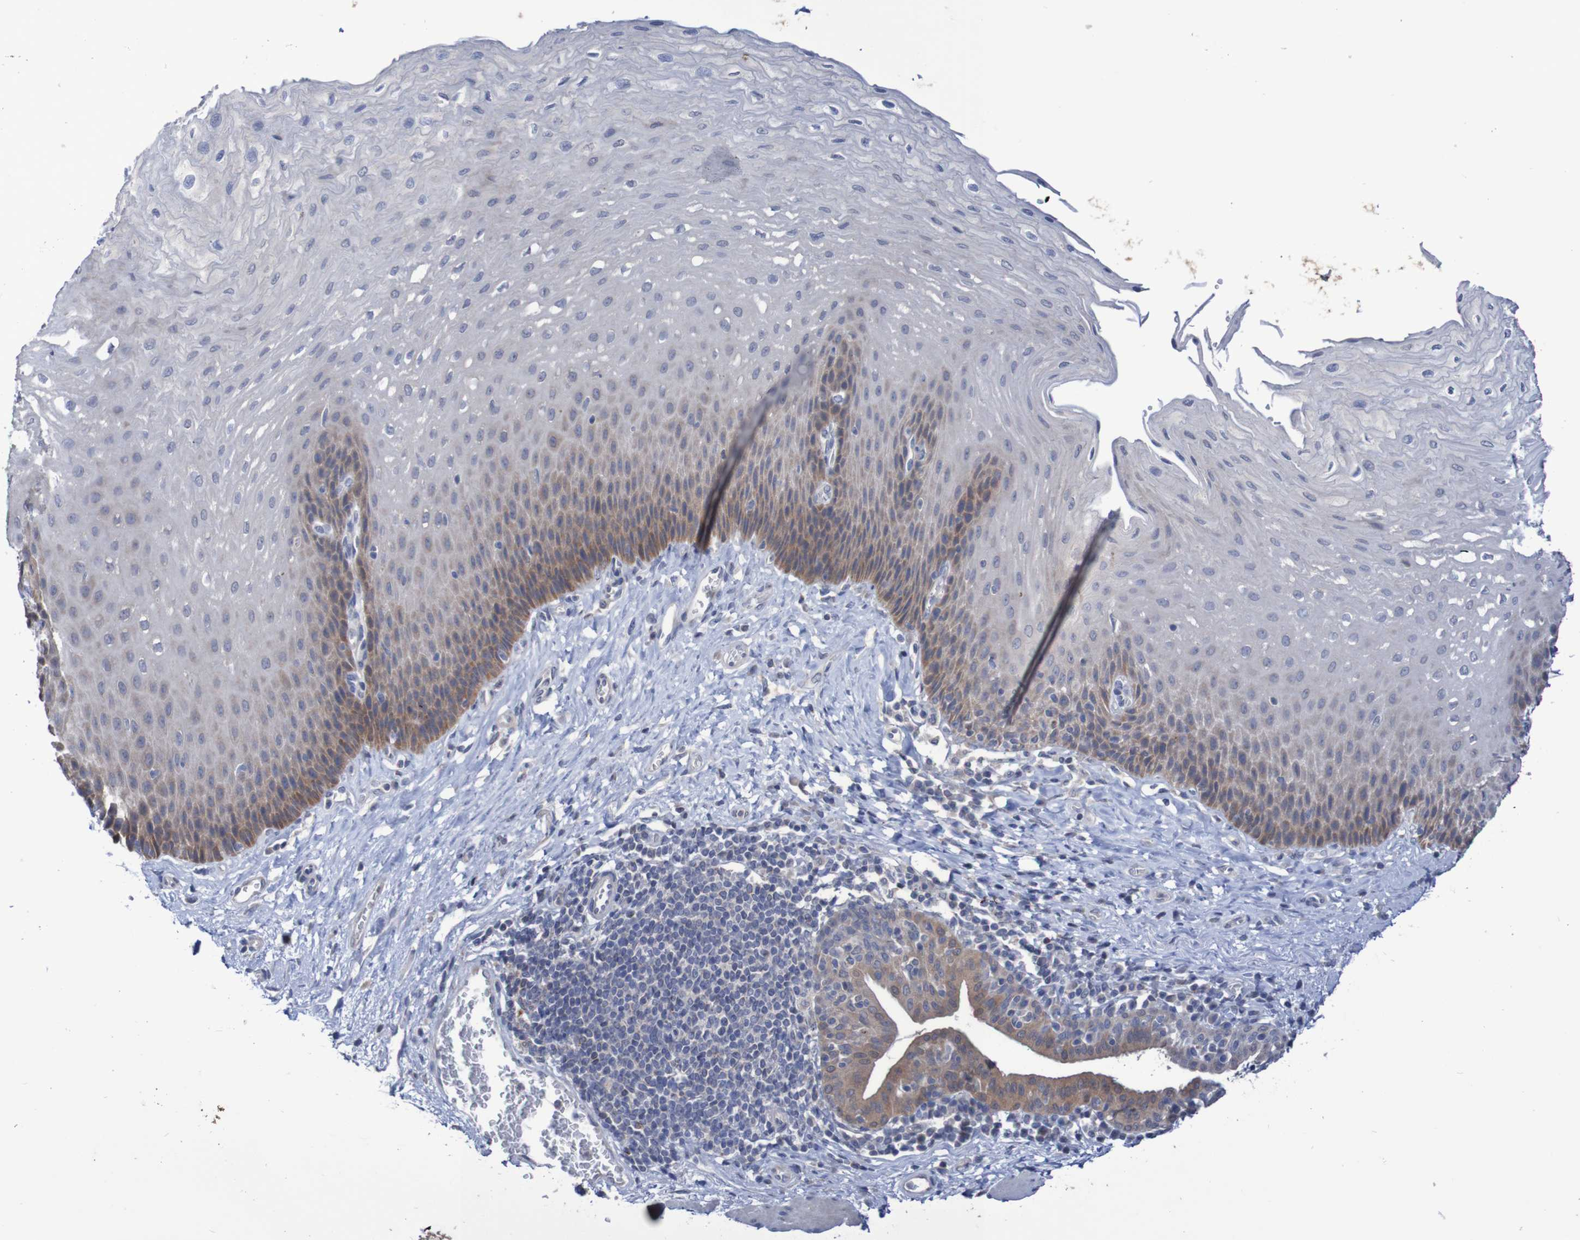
{"staining": {"intensity": "moderate", "quantity": "<25%", "location": "cytoplasmic/membranous"}, "tissue": "esophagus", "cell_type": "Squamous epithelial cells", "image_type": "normal", "snomed": [{"axis": "morphology", "description": "Normal tissue, NOS"}, {"axis": "topography", "description": "Esophagus"}], "caption": "This is a micrograph of IHC staining of normal esophagus, which shows moderate staining in the cytoplasmic/membranous of squamous epithelial cells.", "gene": "C3orf18", "patient": {"sex": "female", "age": 72}}